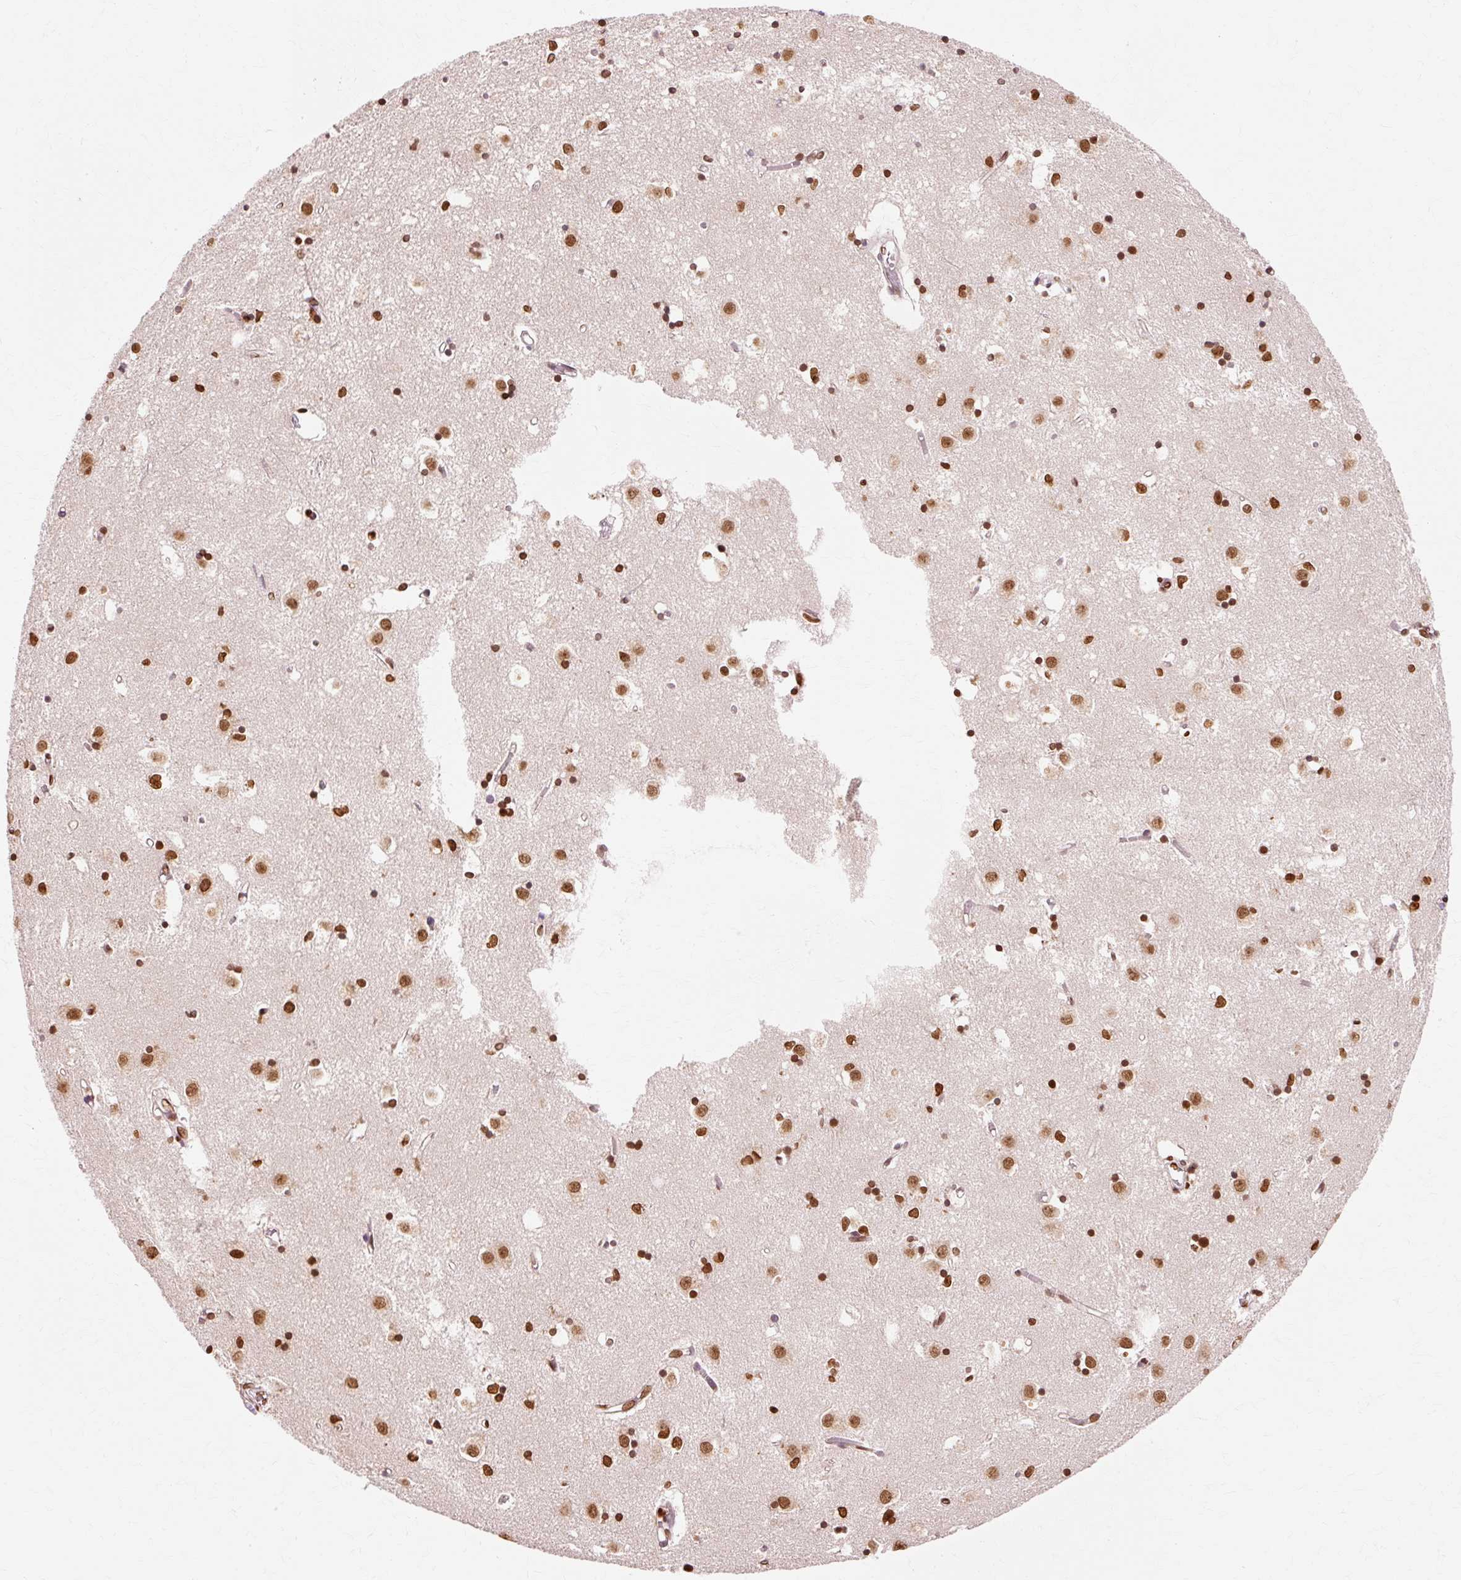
{"staining": {"intensity": "moderate", "quantity": "<25%", "location": "nuclear"}, "tissue": "caudate", "cell_type": "Glial cells", "image_type": "normal", "snomed": [{"axis": "morphology", "description": "Normal tissue, NOS"}, {"axis": "topography", "description": "Lateral ventricle wall"}], "caption": "Normal caudate was stained to show a protein in brown. There is low levels of moderate nuclear staining in approximately <25% of glial cells. (DAB (3,3'-diaminobenzidine) IHC, brown staining for protein, blue staining for nuclei).", "gene": "VN1R2", "patient": {"sex": "male", "age": 70}}